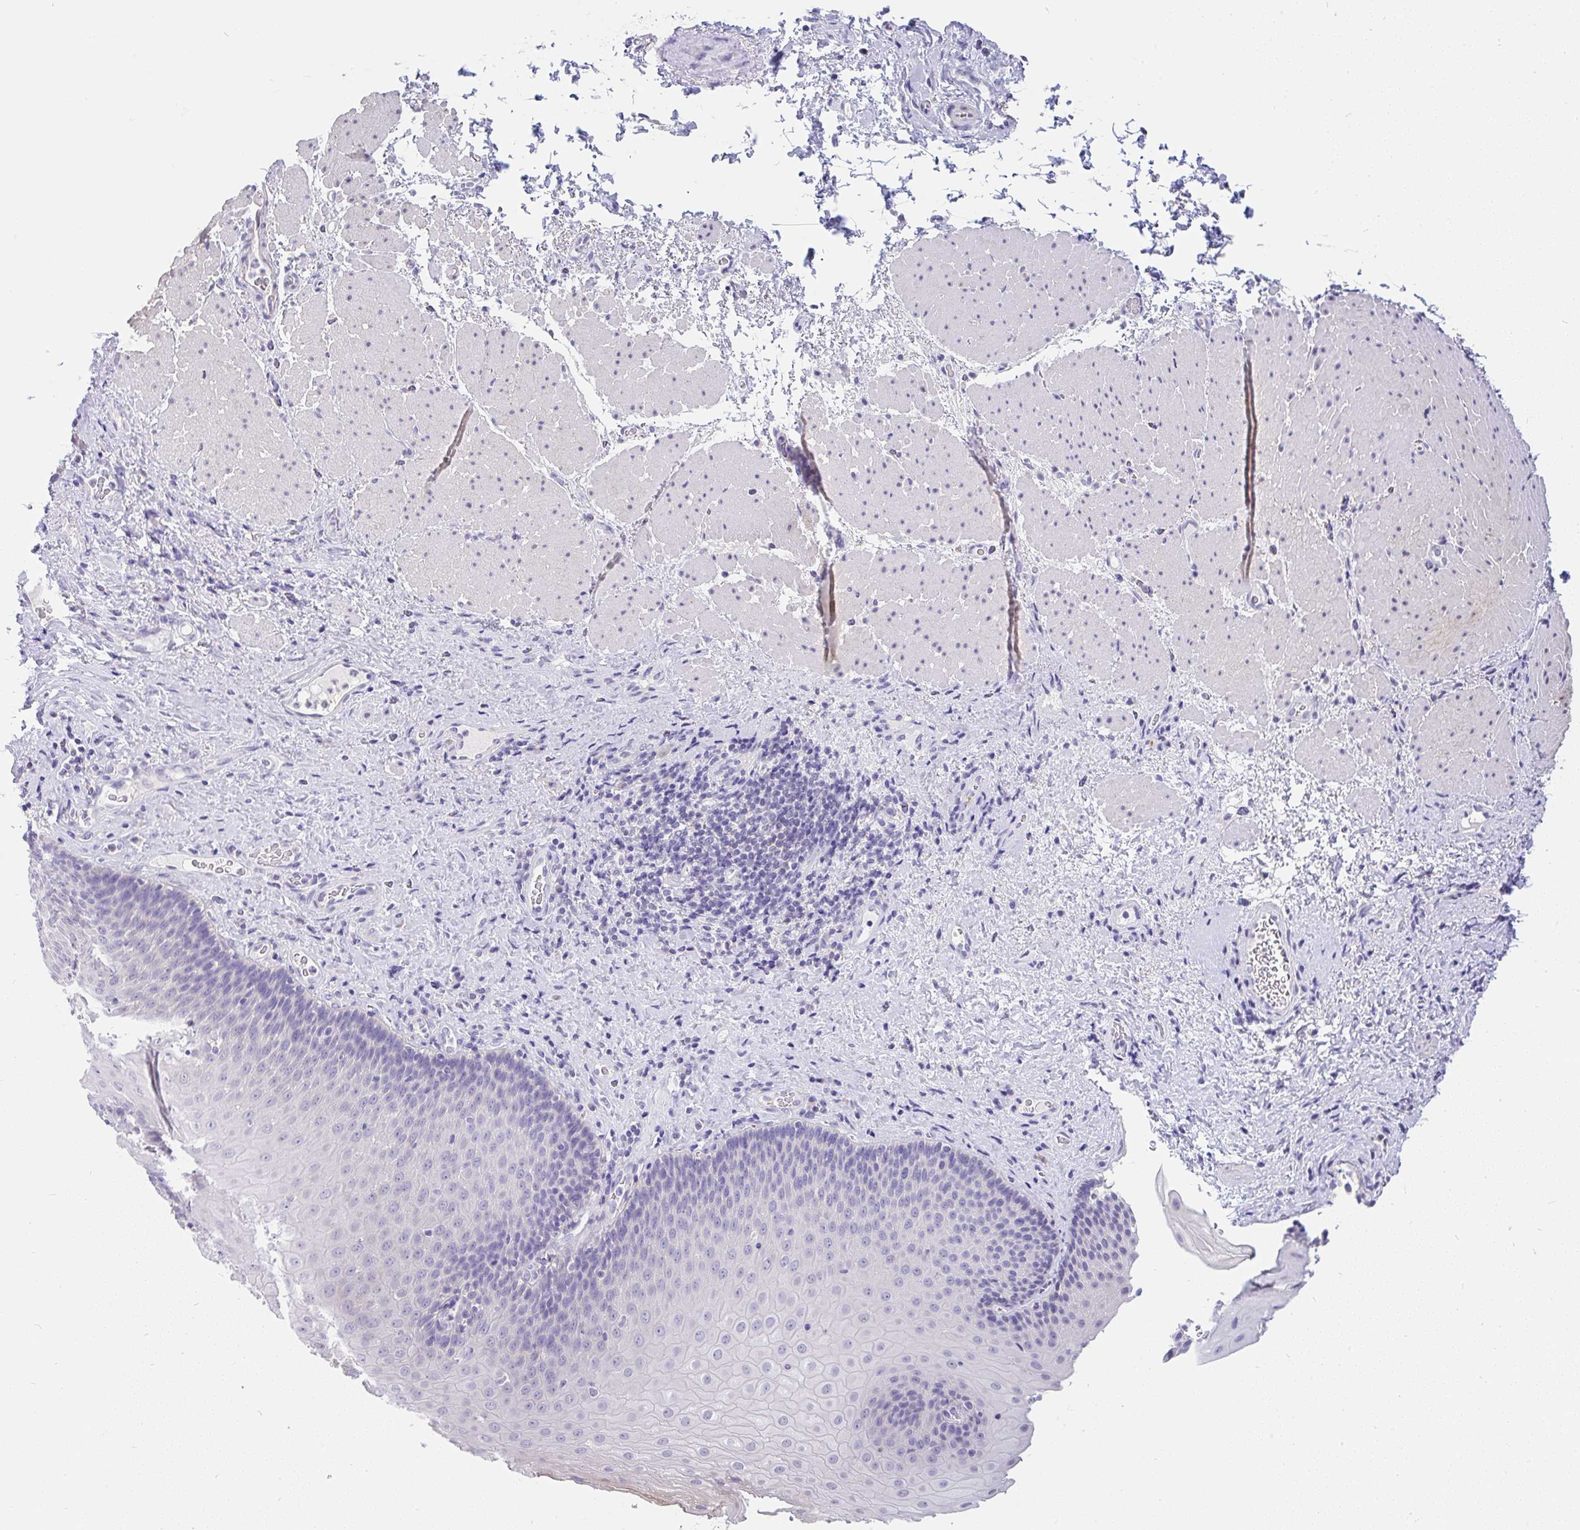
{"staining": {"intensity": "moderate", "quantity": "<25%", "location": "cytoplasmic/membranous"}, "tissue": "esophagus", "cell_type": "Squamous epithelial cells", "image_type": "normal", "snomed": [{"axis": "morphology", "description": "Normal tissue, NOS"}, {"axis": "topography", "description": "Esophagus"}], "caption": "Immunohistochemical staining of normal human esophagus displays <25% levels of moderate cytoplasmic/membranous protein positivity in approximately <25% of squamous epithelial cells. (Stains: DAB (3,3'-diaminobenzidine) in brown, nuclei in blue, Microscopy: brightfield microscopy at high magnification).", "gene": "INTS5", "patient": {"sex": "male", "age": 62}}